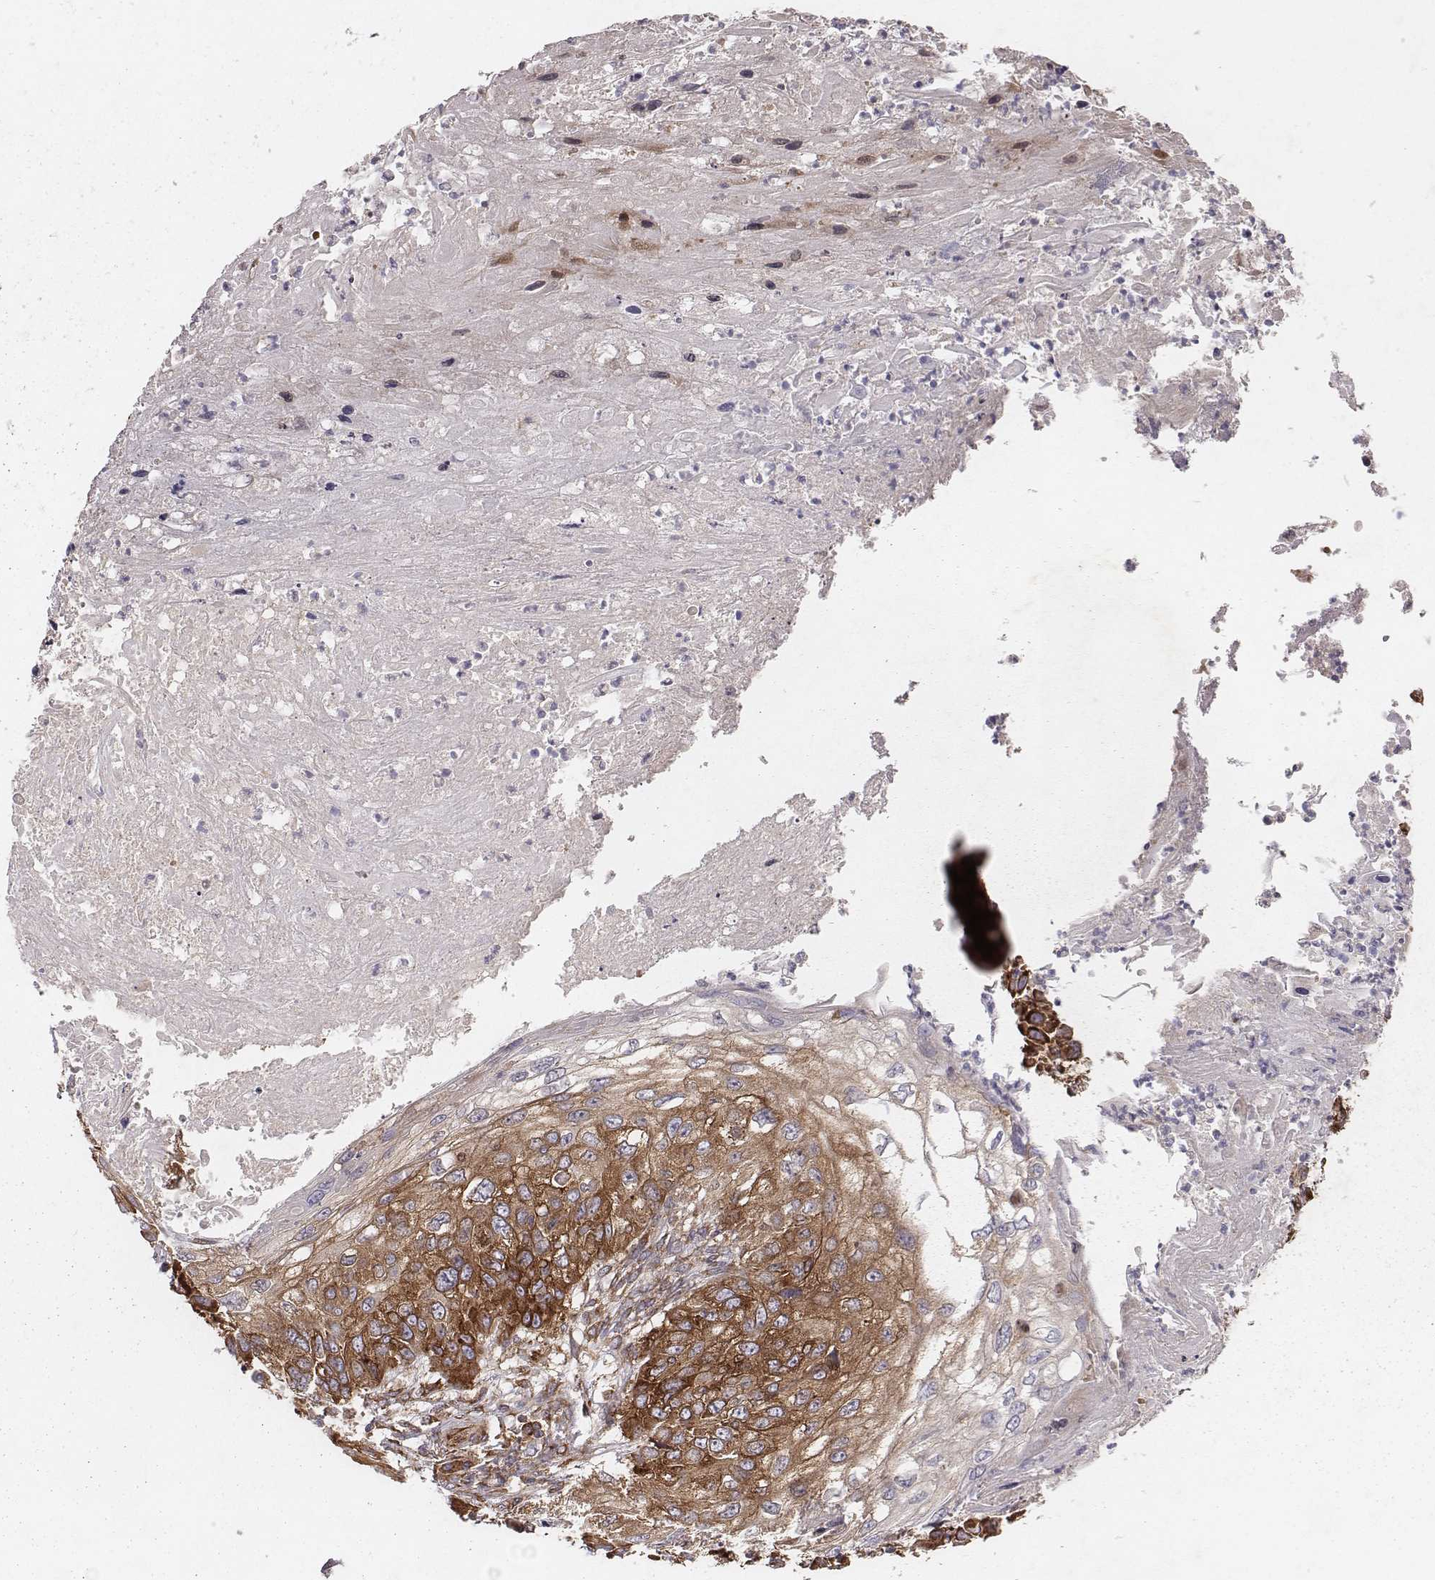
{"staining": {"intensity": "strong", "quantity": ">75%", "location": "cytoplasmic/membranous"}, "tissue": "skin cancer", "cell_type": "Tumor cells", "image_type": "cancer", "snomed": [{"axis": "morphology", "description": "Squamous cell carcinoma, NOS"}, {"axis": "topography", "description": "Skin"}], "caption": "Squamous cell carcinoma (skin) was stained to show a protein in brown. There is high levels of strong cytoplasmic/membranous expression in approximately >75% of tumor cells.", "gene": "TXLNA", "patient": {"sex": "male", "age": 92}}